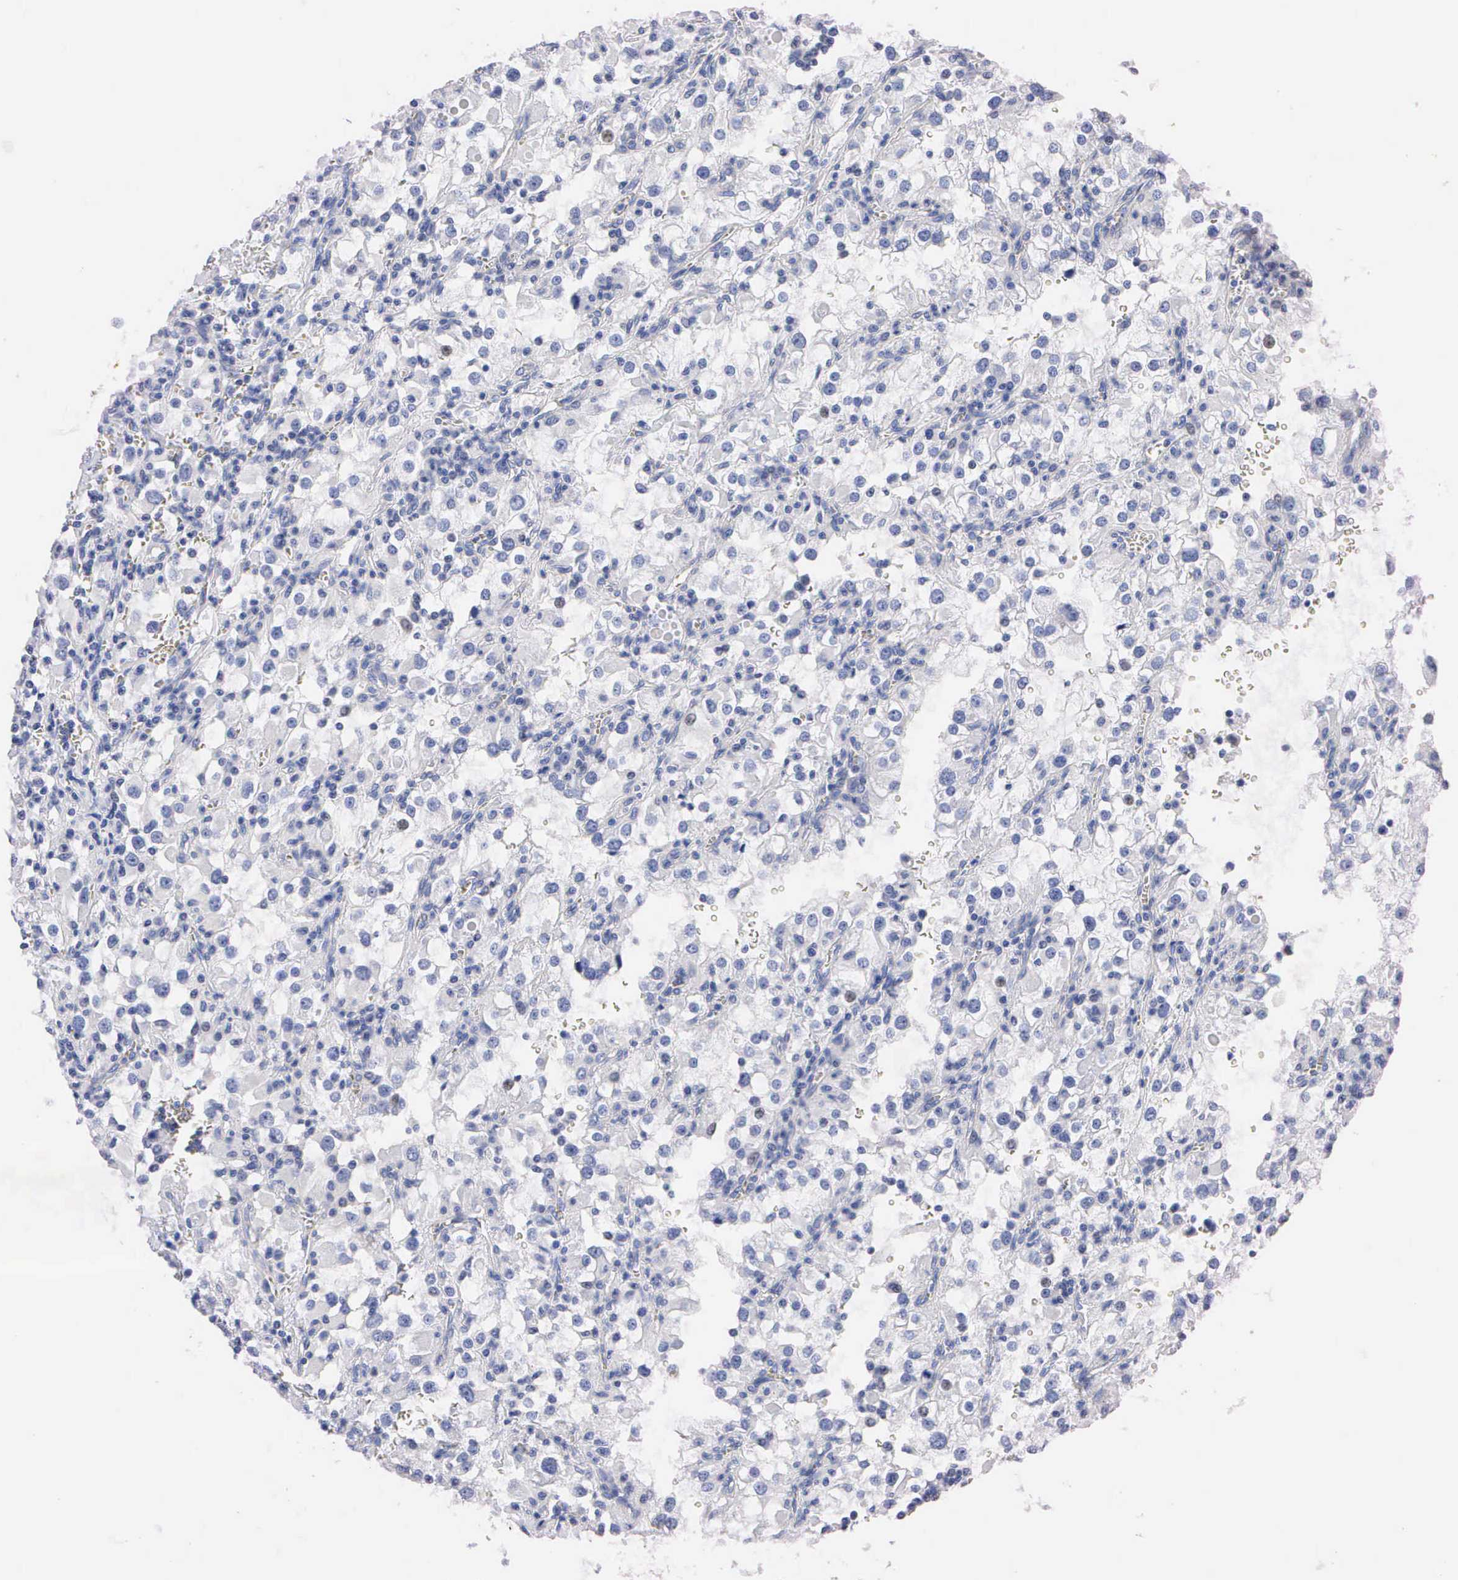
{"staining": {"intensity": "negative", "quantity": "none", "location": "none"}, "tissue": "renal cancer", "cell_type": "Tumor cells", "image_type": "cancer", "snomed": [{"axis": "morphology", "description": "Adenocarcinoma, NOS"}, {"axis": "topography", "description": "Kidney"}], "caption": "Immunohistochemistry (IHC) micrograph of renal cancer (adenocarcinoma) stained for a protein (brown), which shows no expression in tumor cells.", "gene": "PGR", "patient": {"sex": "female", "age": 52}}